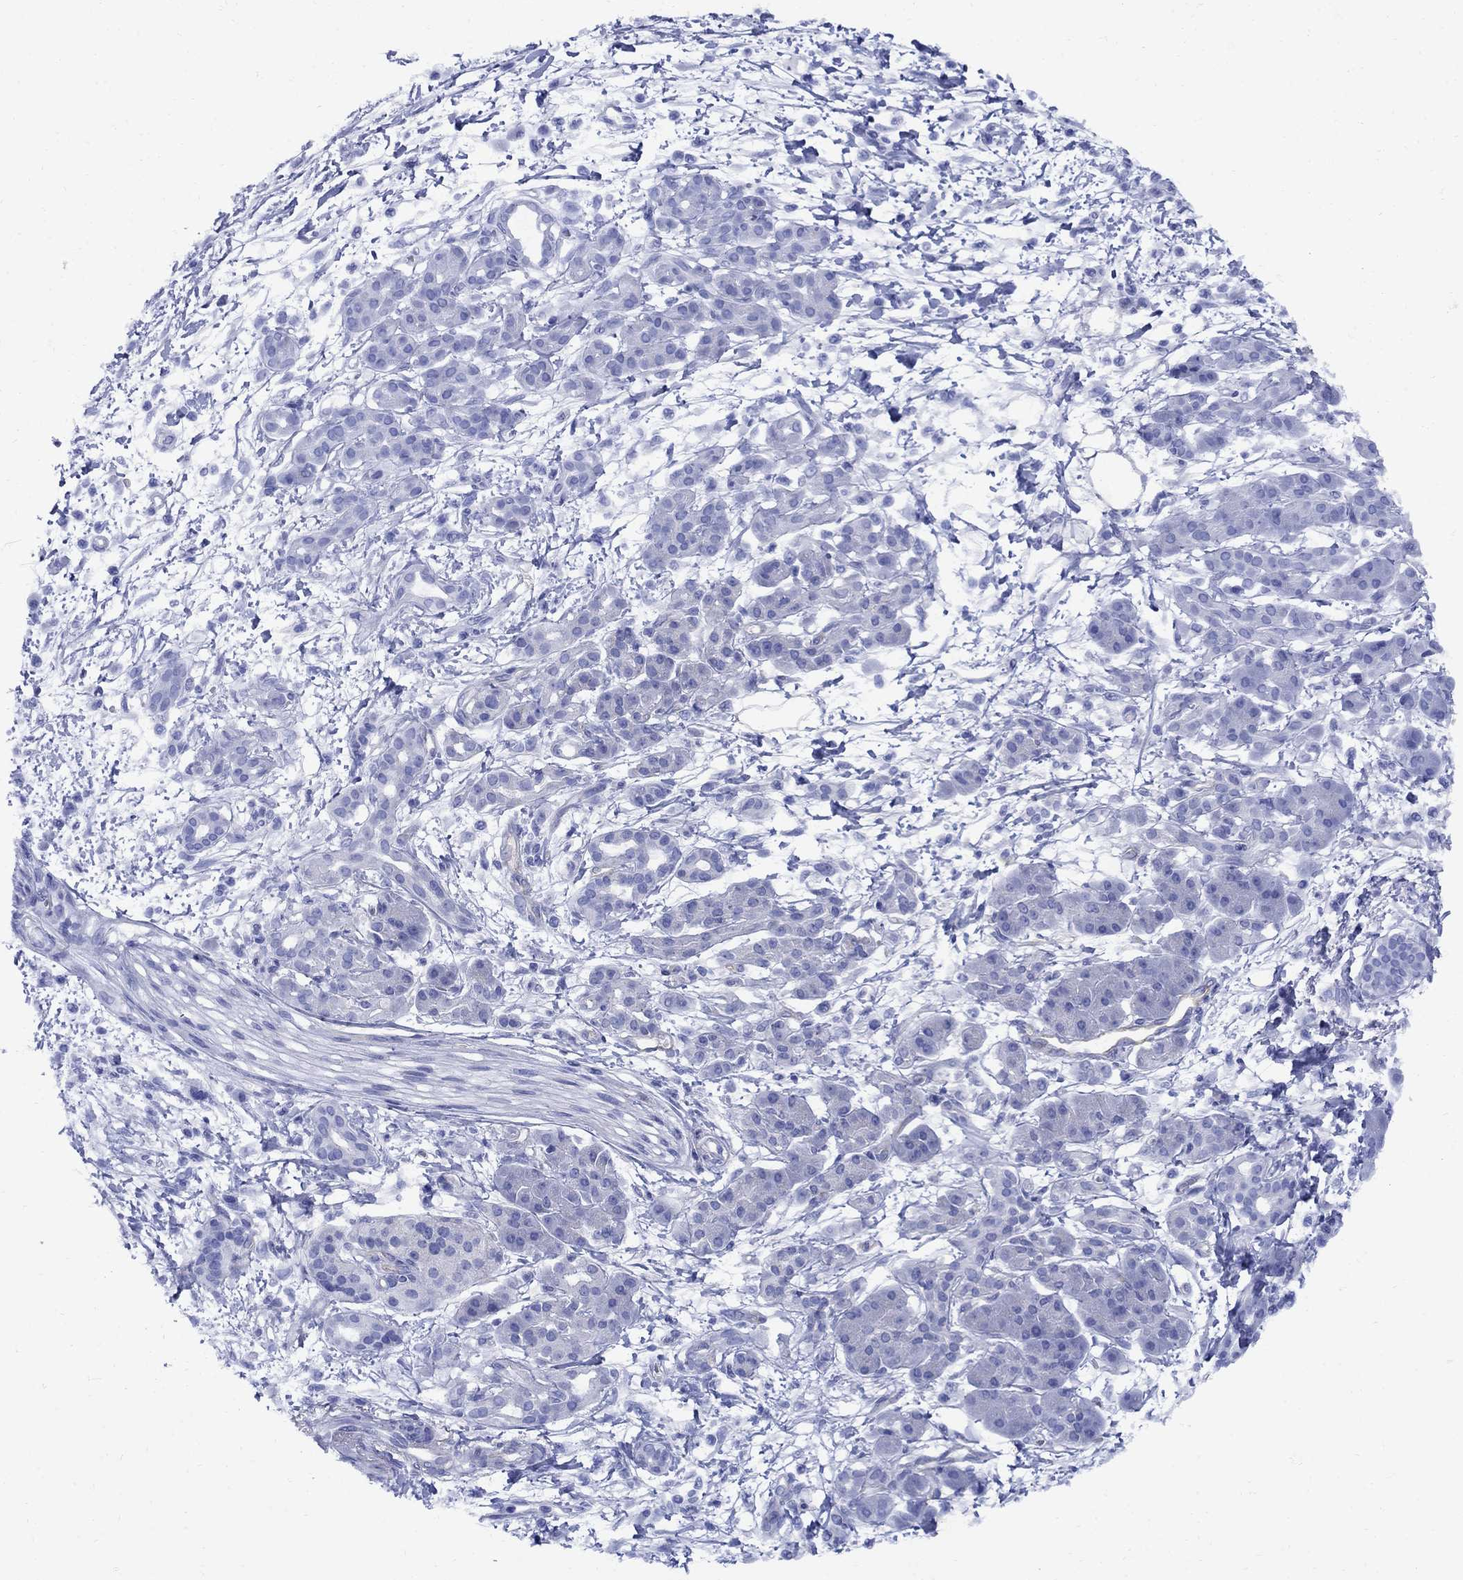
{"staining": {"intensity": "negative", "quantity": "none", "location": "none"}, "tissue": "pancreatic cancer", "cell_type": "Tumor cells", "image_type": "cancer", "snomed": [{"axis": "morphology", "description": "Adenocarcinoma, NOS"}, {"axis": "topography", "description": "Pancreas"}], "caption": "A micrograph of pancreatic adenocarcinoma stained for a protein reveals no brown staining in tumor cells.", "gene": "SMCP", "patient": {"sex": "male", "age": 72}}